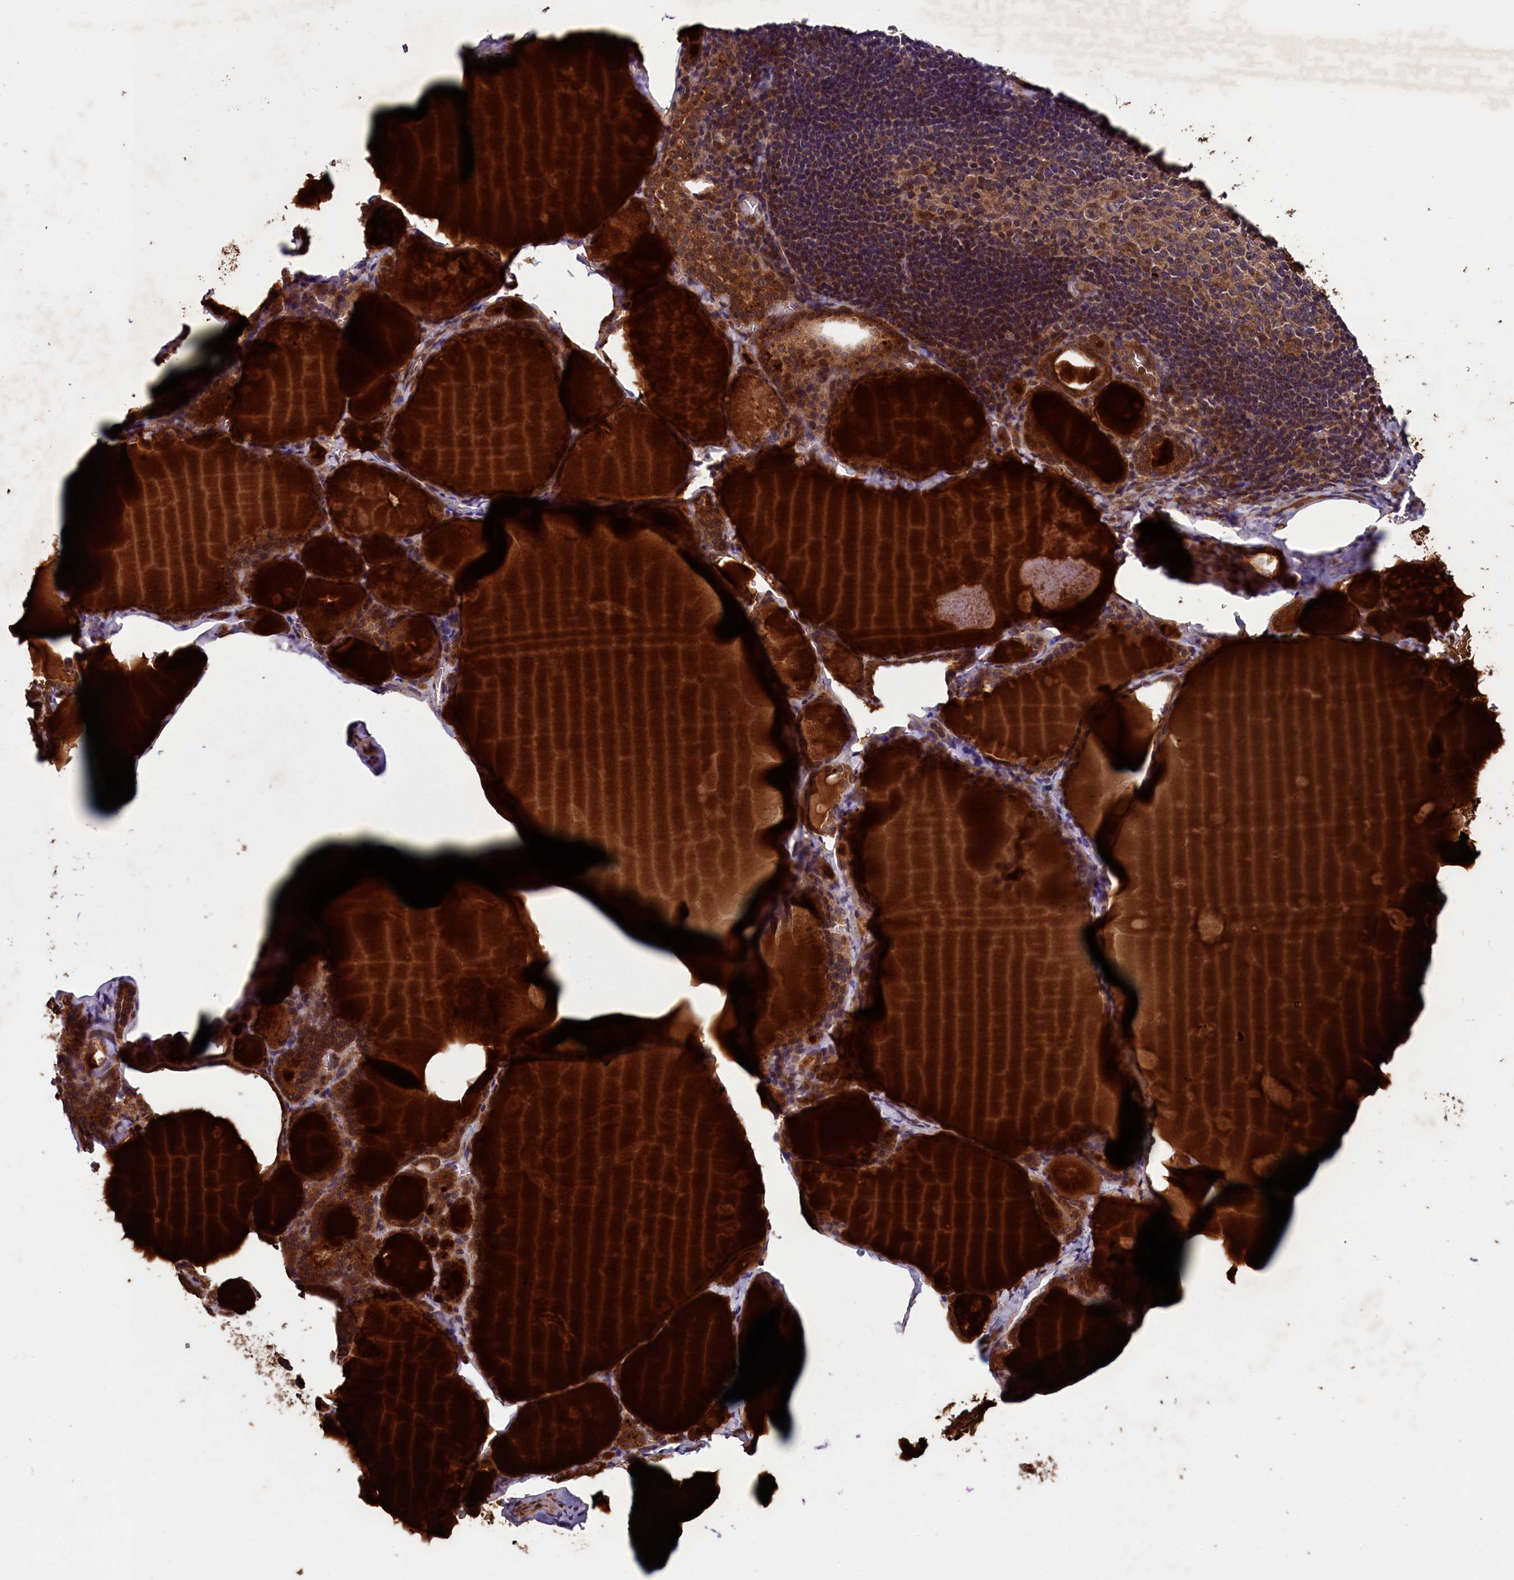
{"staining": {"intensity": "strong", "quantity": ">75%", "location": "cytoplasmic/membranous"}, "tissue": "thyroid gland", "cell_type": "Glandular cells", "image_type": "normal", "snomed": [{"axis": "morphology", "description": "Normal tissue, NOS"}, {"axis": "topography", "description": "Thyroid gland"}], "caption": "An image of human thyroid gland stained for a protein demonstrates strong cytoplasmic/membranous brown staining in glandular cells. (Stains: DAB (3,3'-diaminobenzidine) in brown, nuclei in blue, Microscopy: brightfield microscopy at high magnification).", "gene": "BLTP3B", "patient": {"sex": "male", "age": 56}}